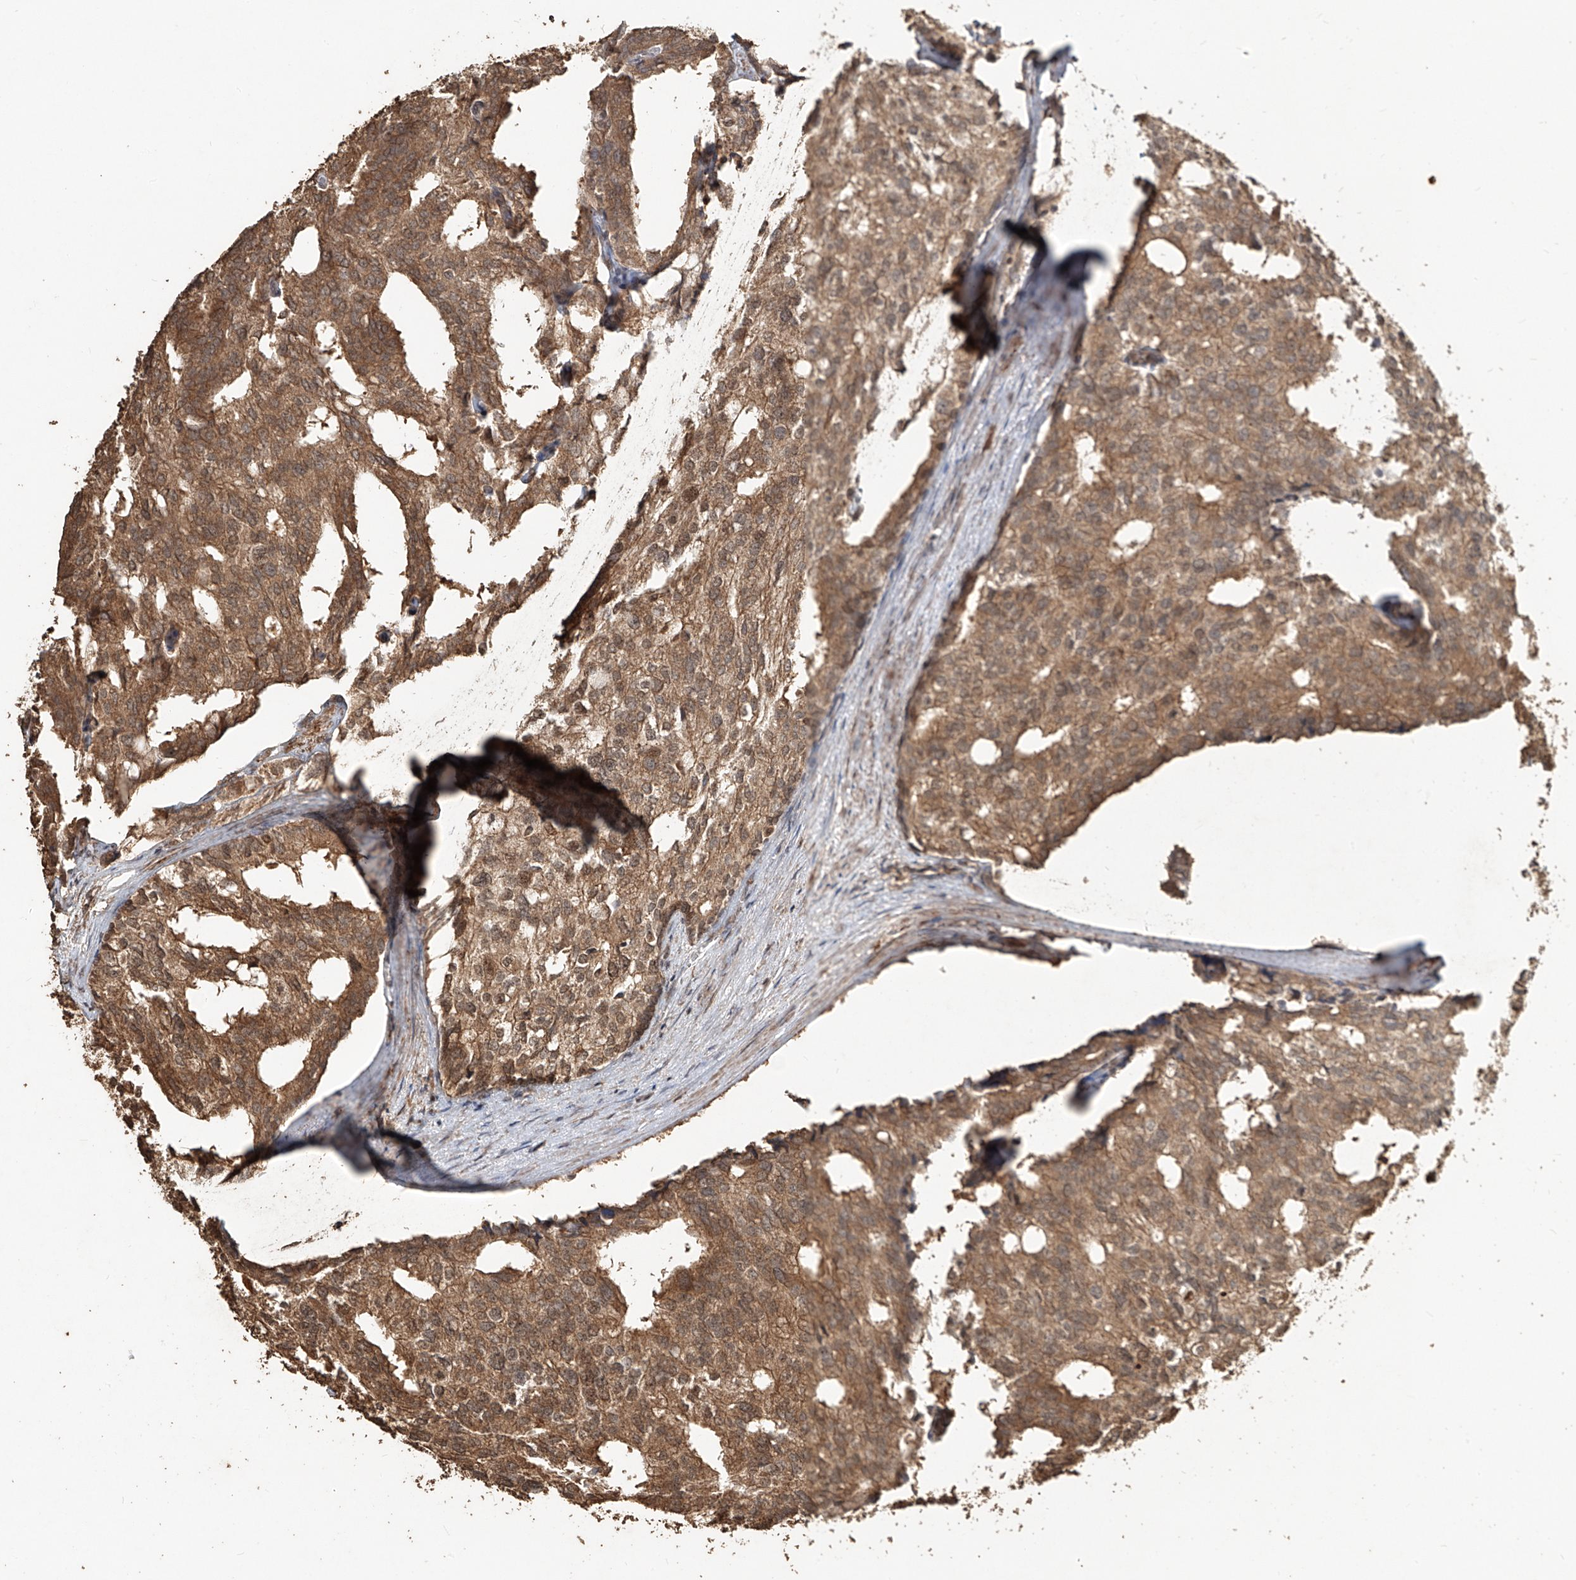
{"staining": {"intensity": "moderate", "quantity": ">75%", "location": "cytoplasmic/membranous,nuclear"}, "tissue": "prostate cancer", "cell_type": "Tumor cells", "image_type": "cancer", "snomed": [{"axis": "morphology", "description": "Adenocarcinoma, High grade"}, {"axis": "topography", "description": "Prostate"}], "caption": "Immunohistochemistry (IHC) (DAB (3,3'-diaminobenzidine)) staining of high-grade adenocarcinoma (prostate) shows moderate cytoplasmic/membranous and nuclear protein staining in approximately >75% of tumor cells. Ihc stains the protein in brown and the nuclei are stained blue.", "gene": "ZNF660", "patient": {"sex": "male", "age": 50}}